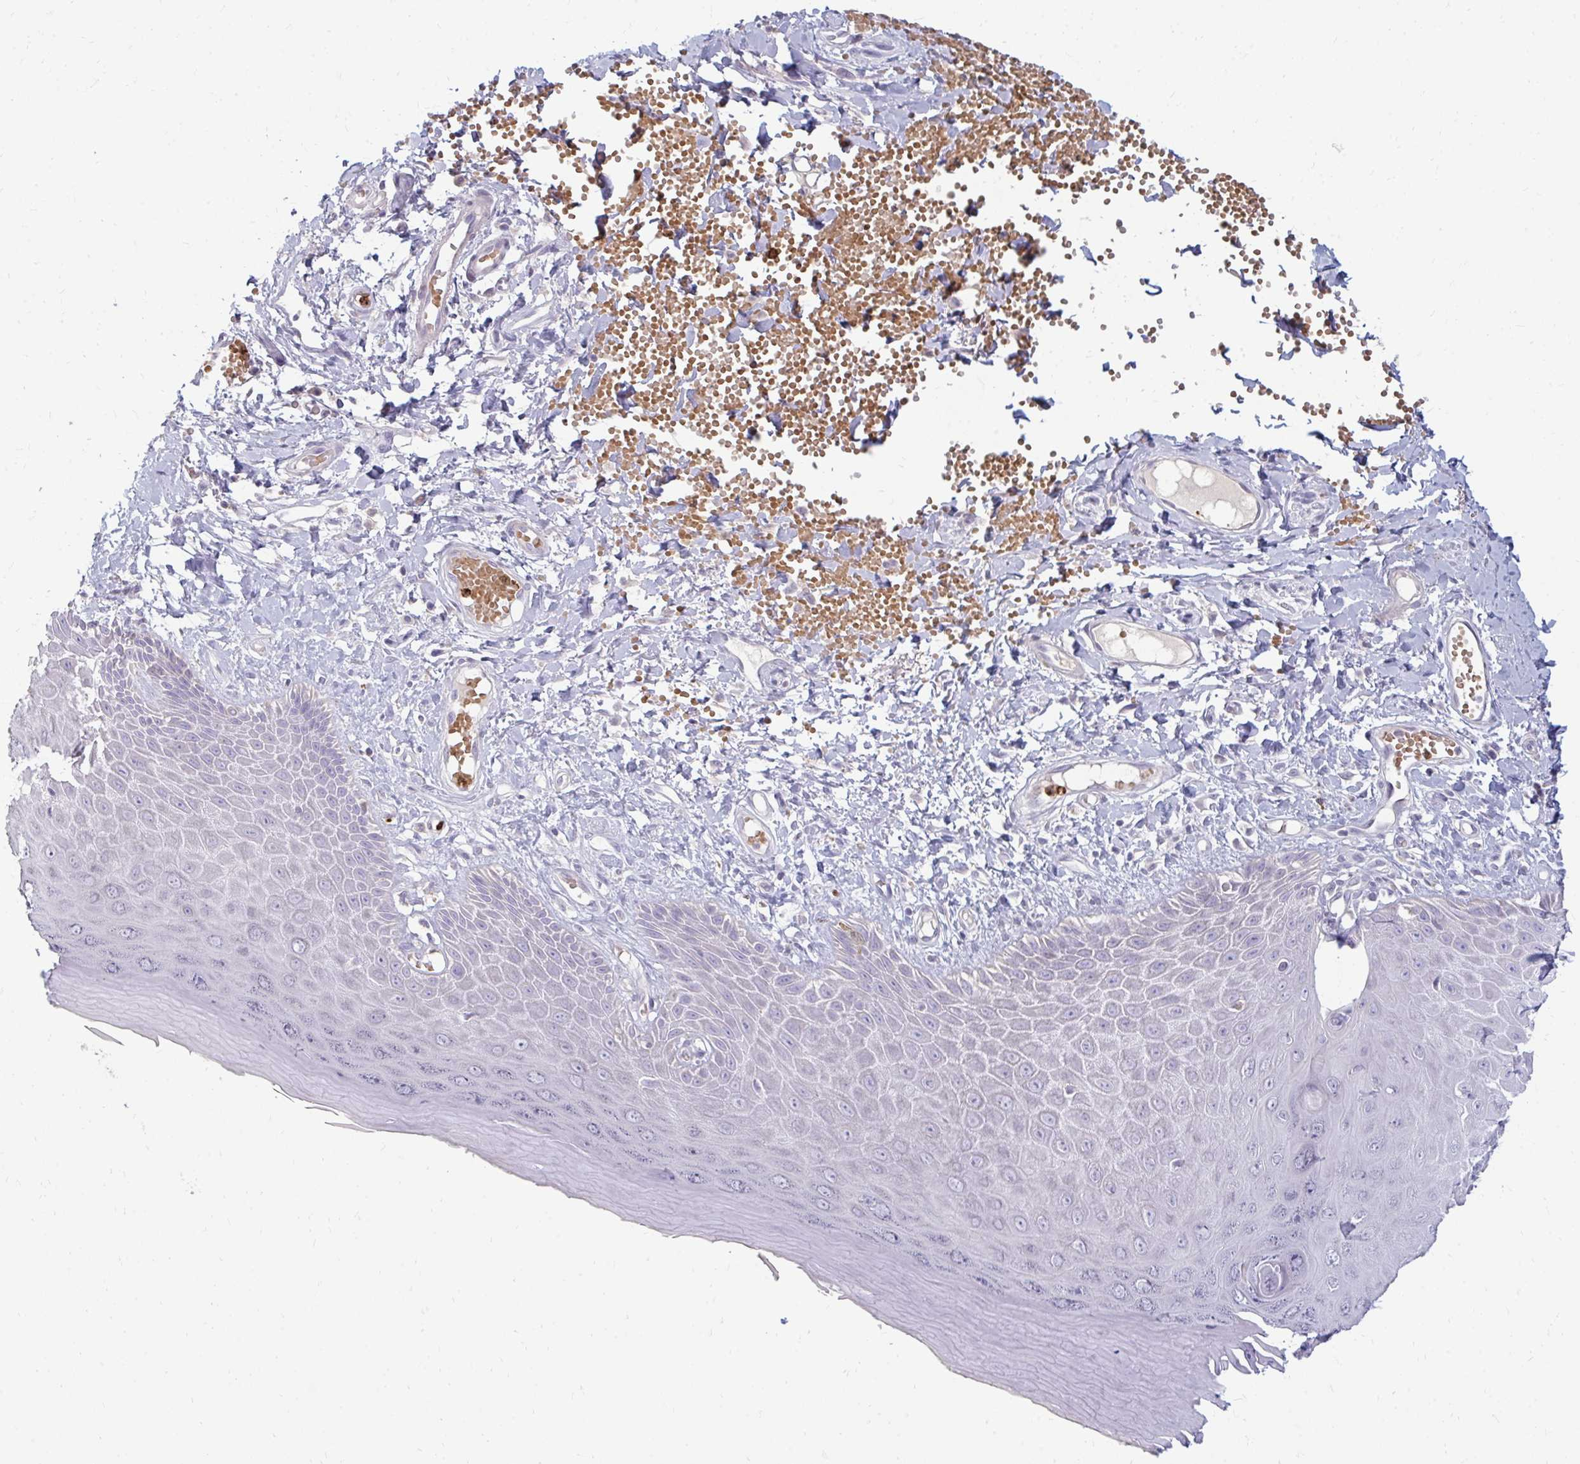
{"staining": {"intensity": "weak", "quantity": "<25%", "location": "cytoplasmic/membranous"}, "tissue": "skin", "cell_type": "Epidermal cells", "image_type": "normal", "snomed": [{"axis": "morphology", "description": "Normal tissue, NOS"}, {"axis": "topography", "description": "Anal"}, {"axis": "topography", "description": "Peripheral nerve tissue"}], "caption": "Protein analysis of benign skin displays no significant staining in epidermal cells. The staining was performed using DAB to visualize the protein expression in brown, while the nuclei were stained in blue with hematoxylin (Magnification: 20x).", "gene": "RAB33A", "patient": {"sex": "male", "age": 78}}